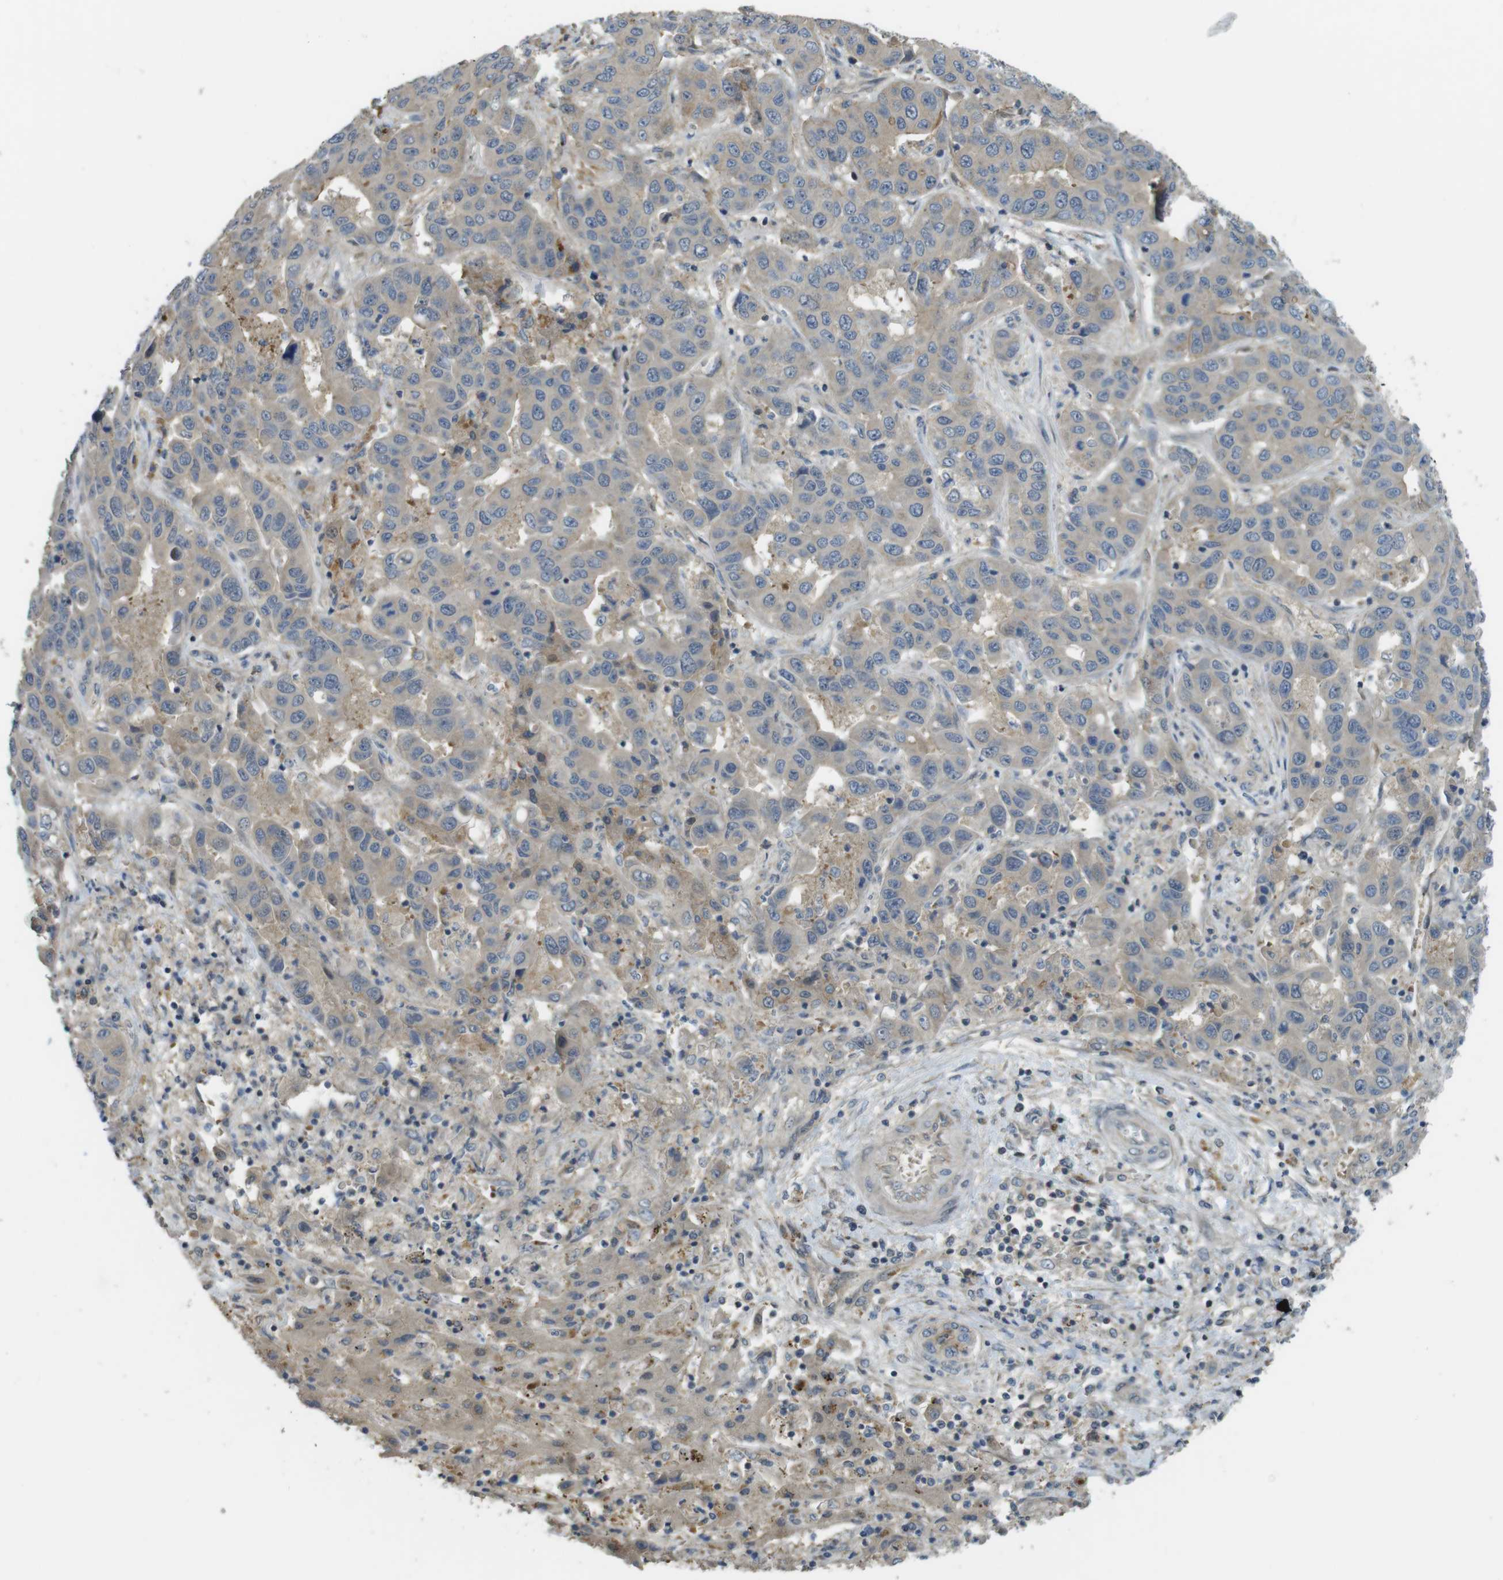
{"staining": {"intensity": "weak", "quantity": "<25%", "location": "cytoplasmic/membranous"}, "tissue": "liver cancer", "cell_type": "Tumor cells", "image_type": "cancer", "snomed": [{"axis": "morphology", "description": "Cholangiocarcinoma"}, {"axis": "topography", "description": "Liver"}], "caption": "Immunohistochemical staining of human liver cancer (cholangiocarcinoma) exhibits no significant staining in tumor cells. Nuclei are stained in blue.", "gene": "ABHD15", "patient": {"sex": "female", "age": 52}}